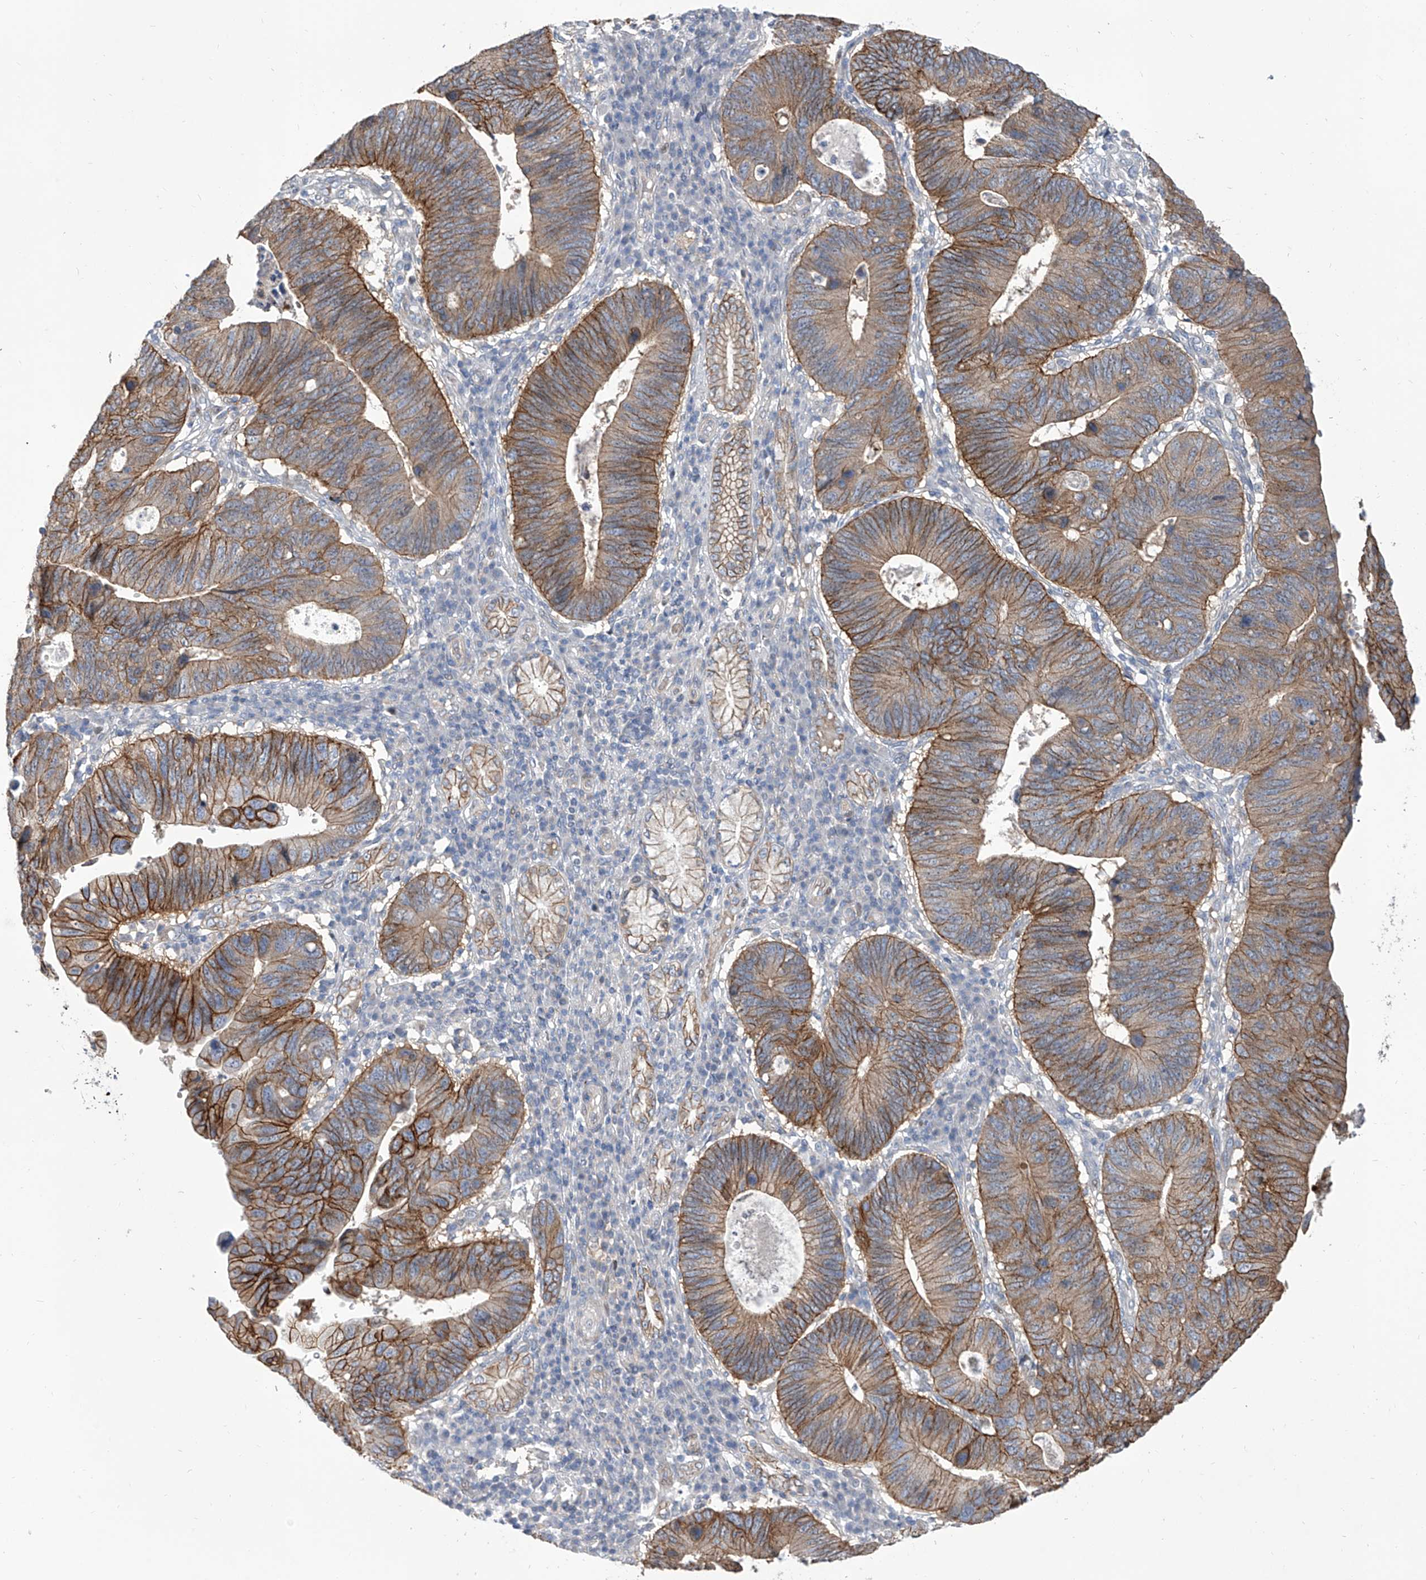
{"staining": {"intensity": "moderate", "quantity": ">75%", "location": "cytoplasmic/membranous"}, "tissue": "stomach cancer", "cell_type": "Tumor cells", "image_type": "cancer", "snomed": [{"axis": "morphology", "description": "Adenocarcinoma, NOS"}, {"axis": "topography", "description": "Stomach"}], "caption": "Immunohistochemistry (IHC) of human stomach cancer (adenocarcinoma) shows medium levels of moderate cytoplasmic/membranous staining in approximately >75% of tumor cells. Nuclei are stained in blue.", "gene": "LRRC1", "patient": {"sex": "male", "age": 59}}